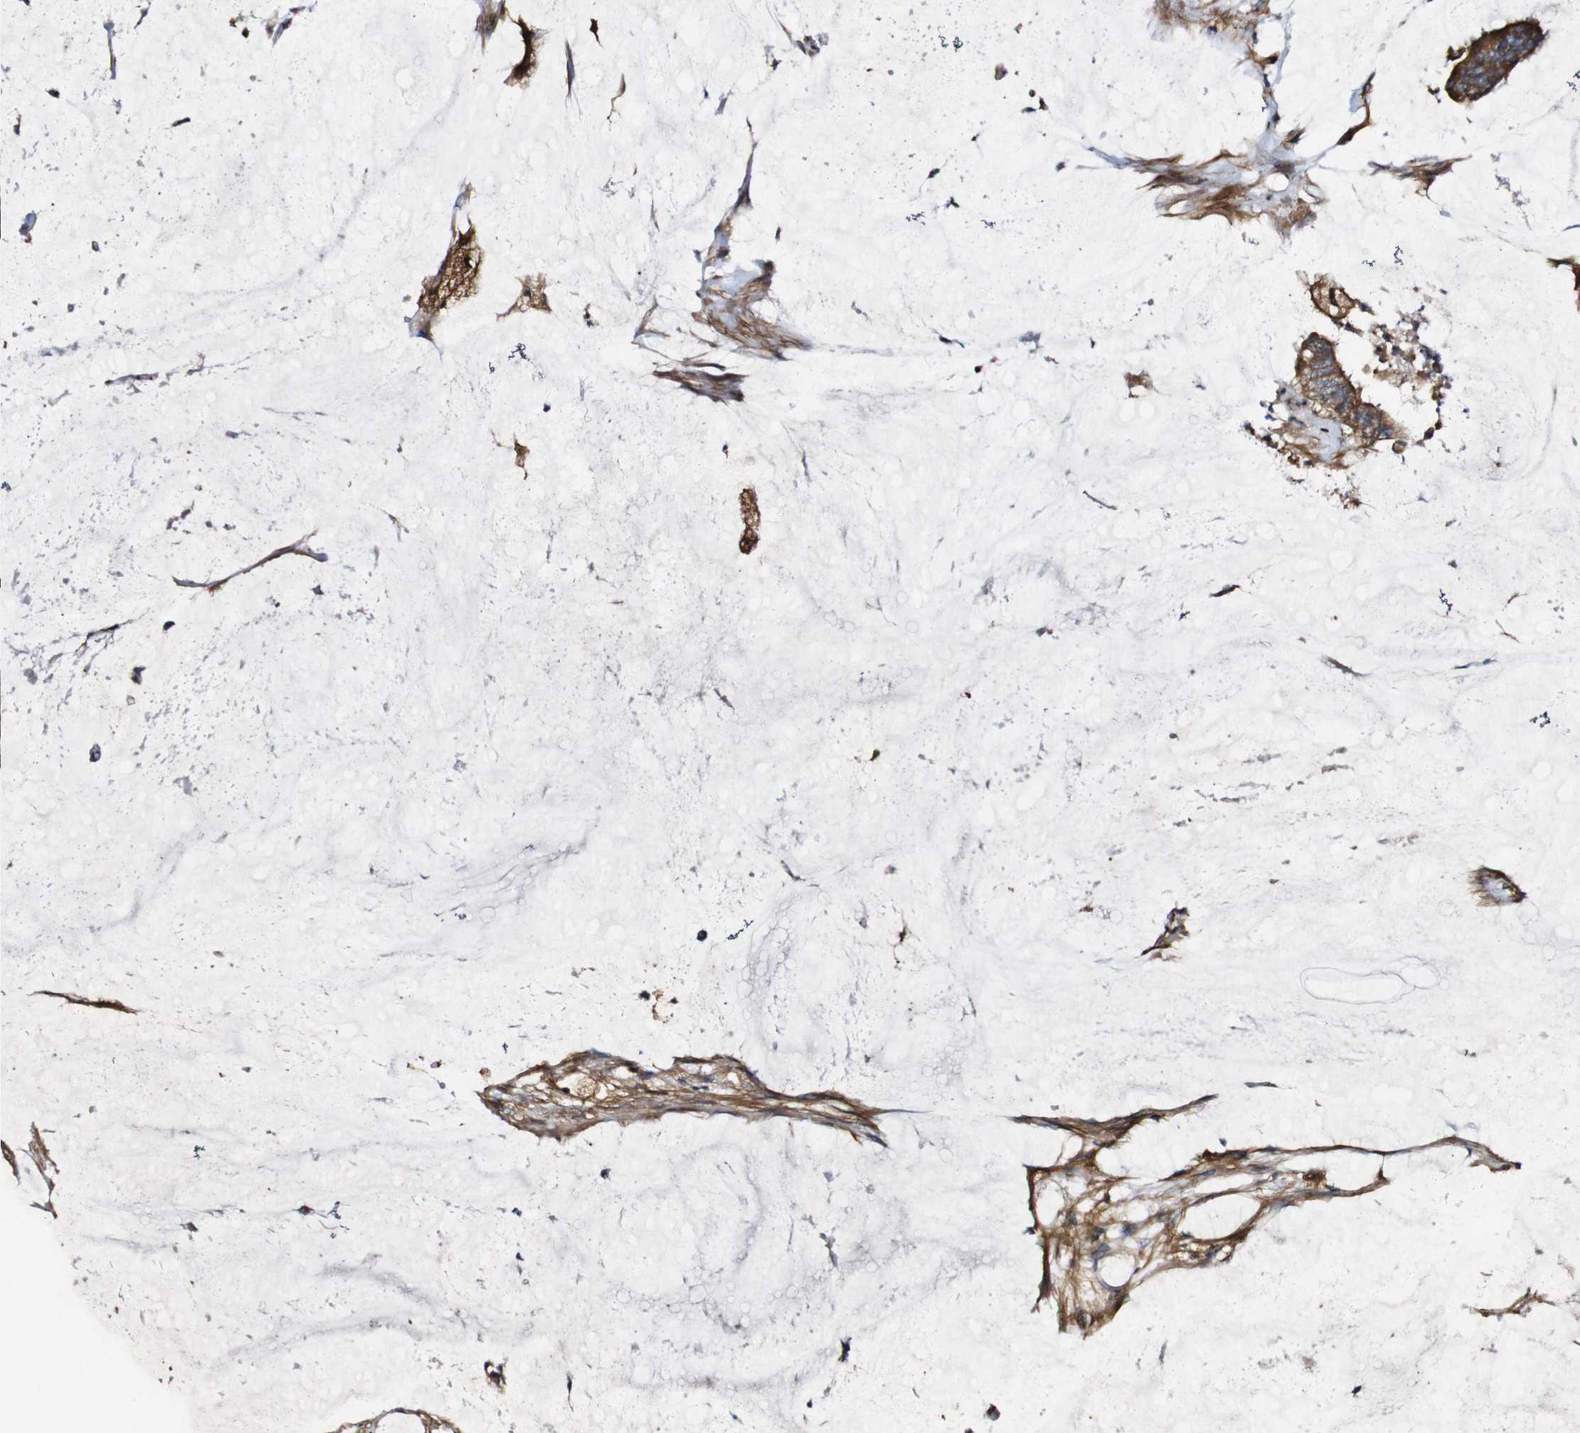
{"staining": {"intensity": "strong", "quantity": ">75%", "location": "cytoplasmic/membranous"}, "tissue": "colorectal cancer", "cell_type": "Tumor cells", "image_type": "cancer", "snomed": [{"axis": "morphology", "description": "Adenocarcinoma, NOS"}, {"axis": "topography", "description": "Rectum"}], "caption": "Adenocarcinoma (colorectal) tissue reveals strong cytoplasmic/membranous expression in about >75% of tumor cells, visualized by immunohistochemistry.", "gene": "GSDME", "patient": {"sex": "female", "age": 66}}